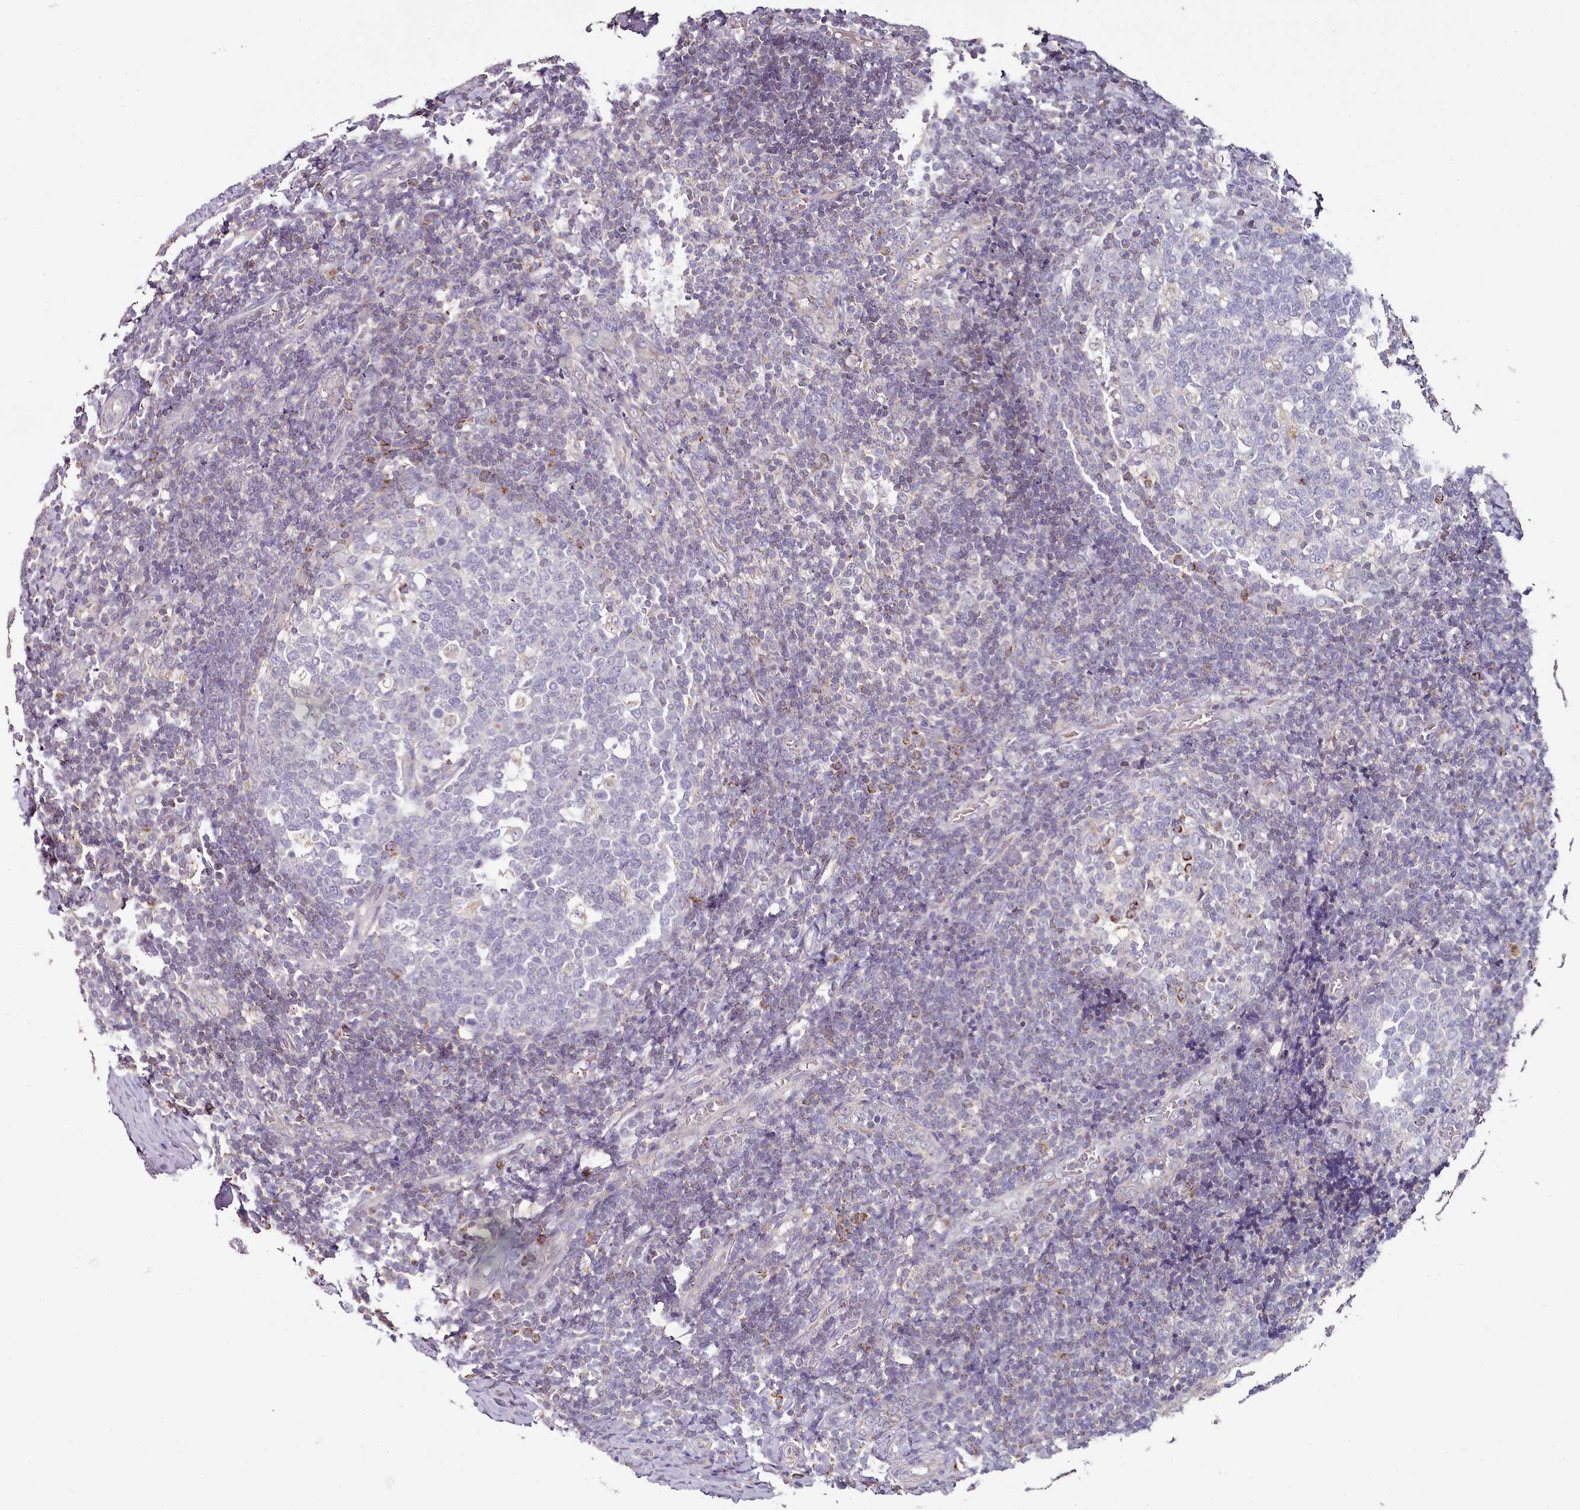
{"staining": {"intensity": "moderate", "quantity": "<25%", "location": "cytoplasmic/membranous"}, "tissue": "tonsil", "cell_type": "Germinal center cells", "image_type": "normal", "snomed": [{"axis": "morphology", "description": "Normal tissue, NOS"}, {"axis": "topography", "description": "Tonsil"}], "caption": "IHC of normal tonsil exhibits low levels of moderate cytoplasmic/membranous staining in about <25% of germinal center cells. (DAB (3,3'-diaminobenzidine) IHC with brightfield microscopy, high magnification).", "gene": "ACSS1", "patient": {"sex": "female", "age": 19}}